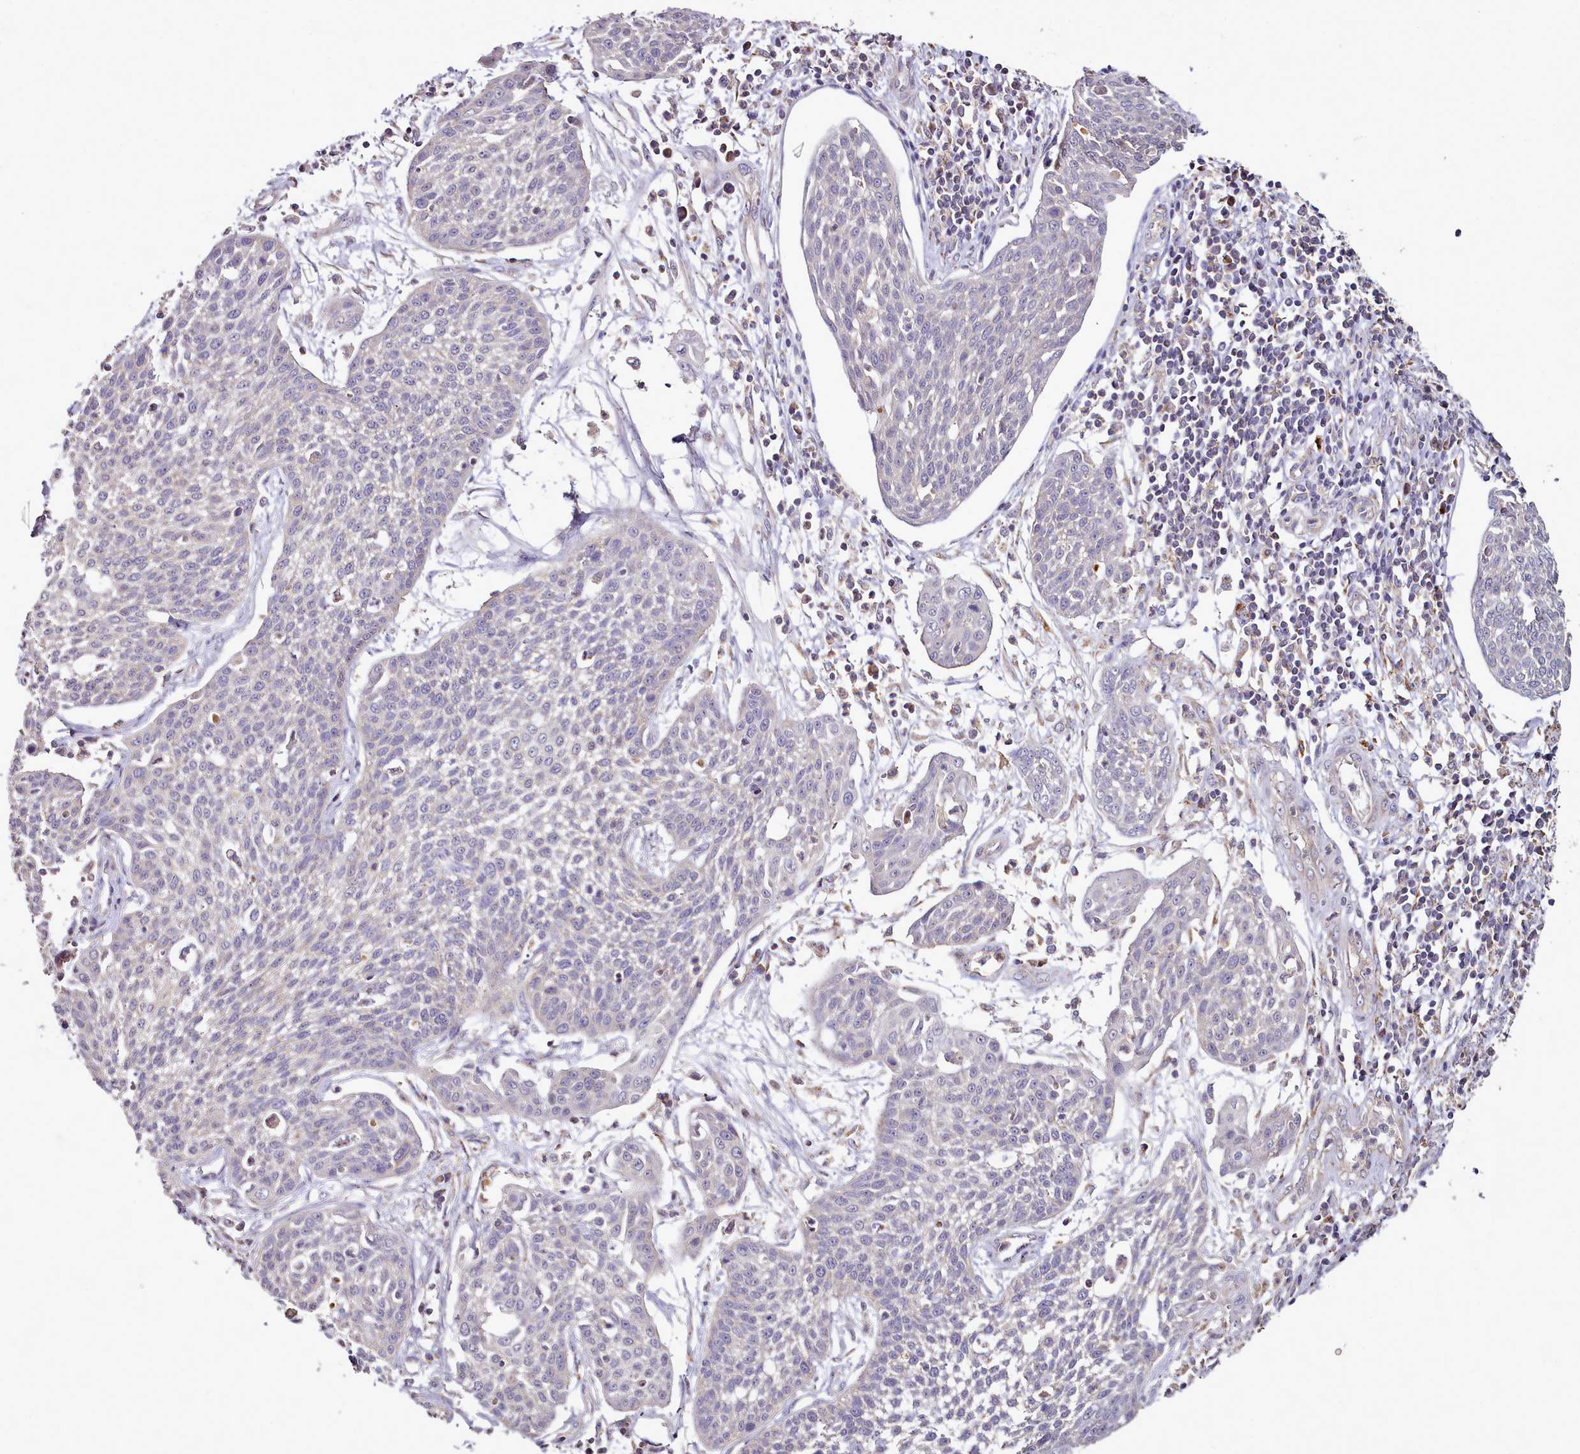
{"staining": {"intensity": "negative", "quantity": "none", "location": "none"}, "tissue": "cervical cancer", "cell_type": "Tumor cells", "image_type": "cancer", "snomed": [{"axis": "morphology", "description": "Squamous cell carcinoma, NOS"}, {"axis": "topography", "description": "Cervix"}], "caption": "DAB immunohistochemical staining of cervical cancer reveals no significant staining in tumor cells.", "gene": "ACSS1", "patient": {"sex": "female", "age": 34}}